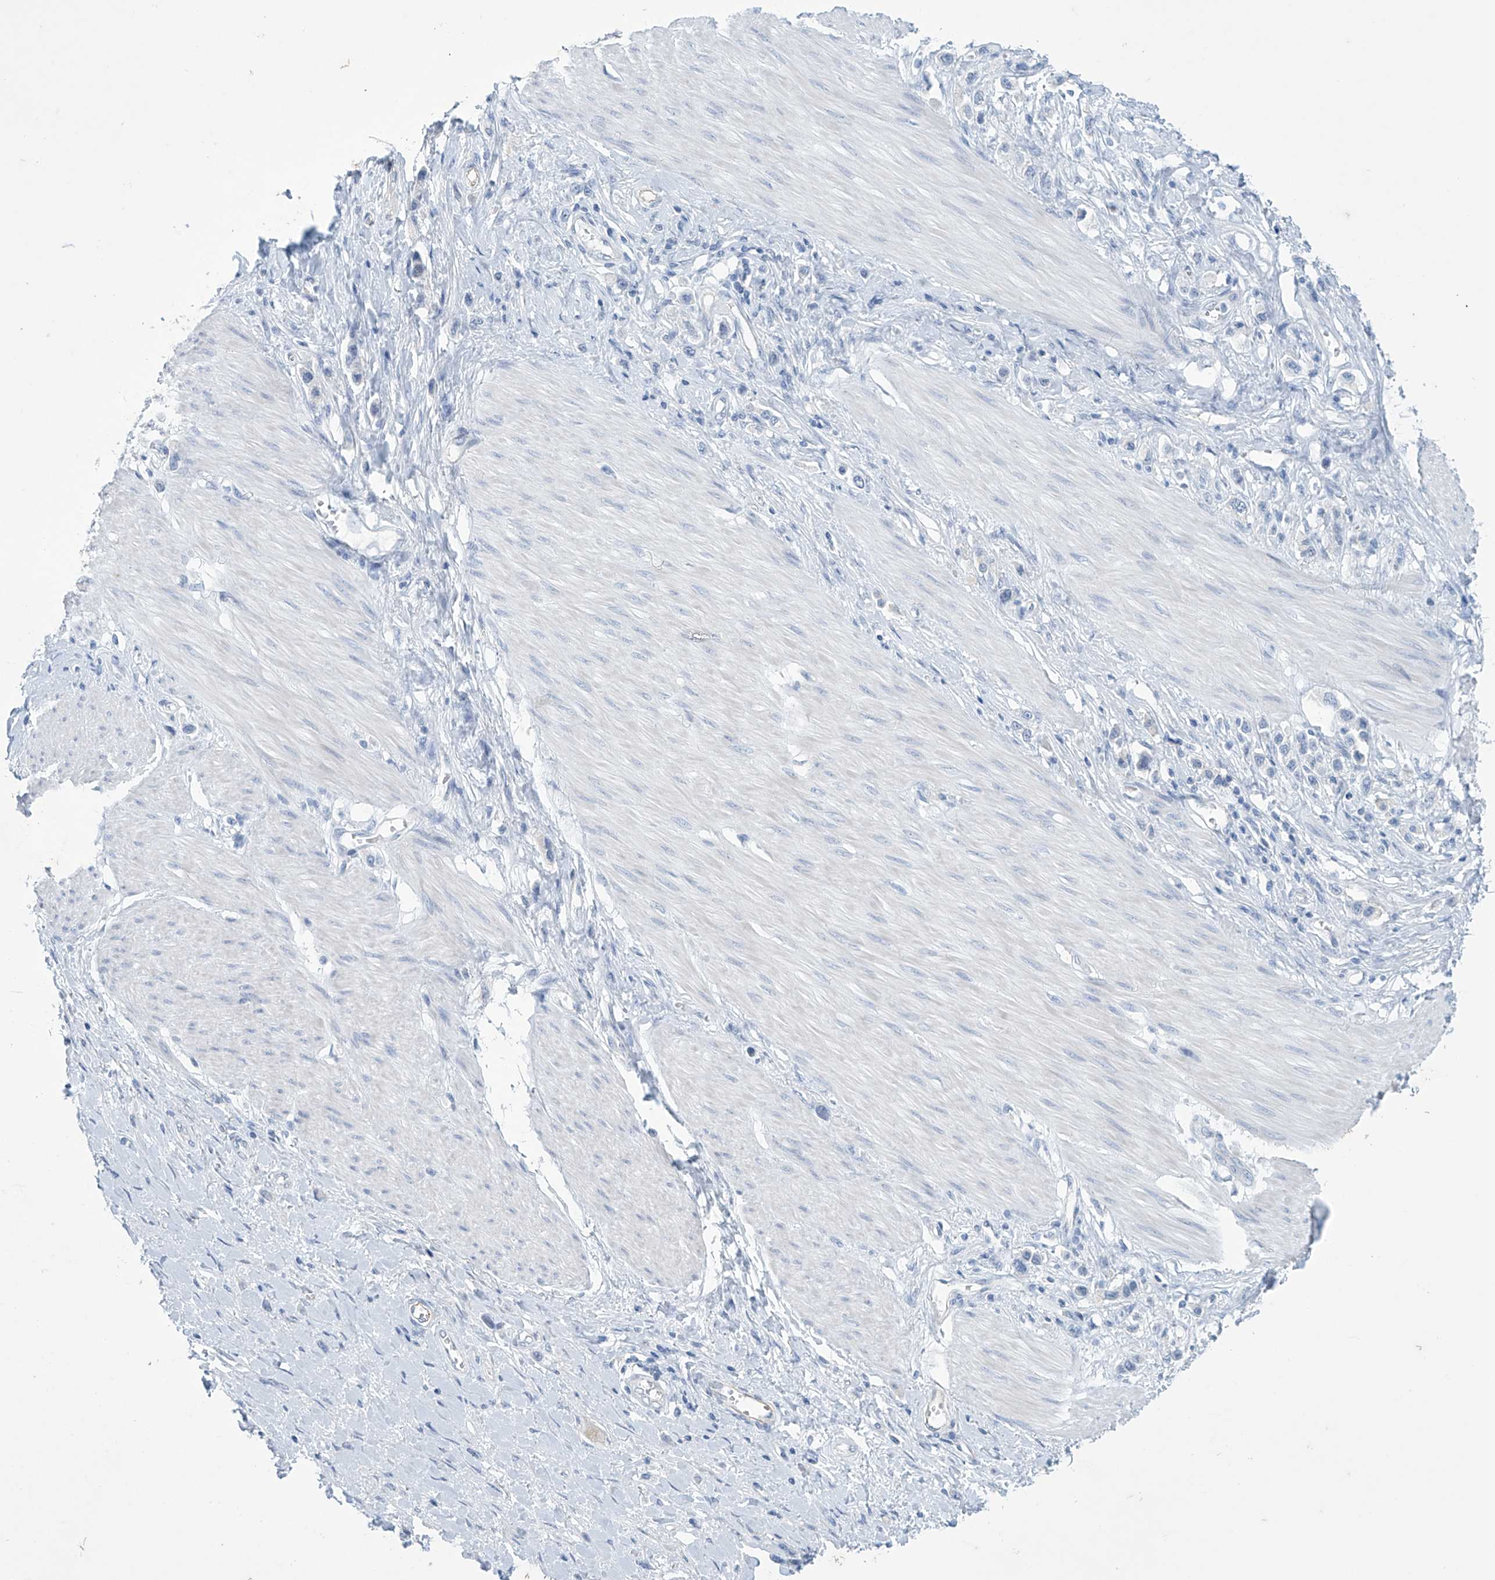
{"staining": {"intensity": "negative", "quantity": "none", "location": "none"}, "tissue": "stomach cancer", "cell_type": "Tumor cells", "image_type": "cancer", "snomed": [{"axis": "morphology", "description": "Adenocarcinoma, NOS"}, {"axis": "topography", "description": "Stomach"}], "caption": "IHC of stomach cancer shows no expression in tumor cells. (DAB IHC visualized using brightfield microscopy, high magnification).", "gene": "SLC35A5", "patient": {"sex": "female", "age": 65}}